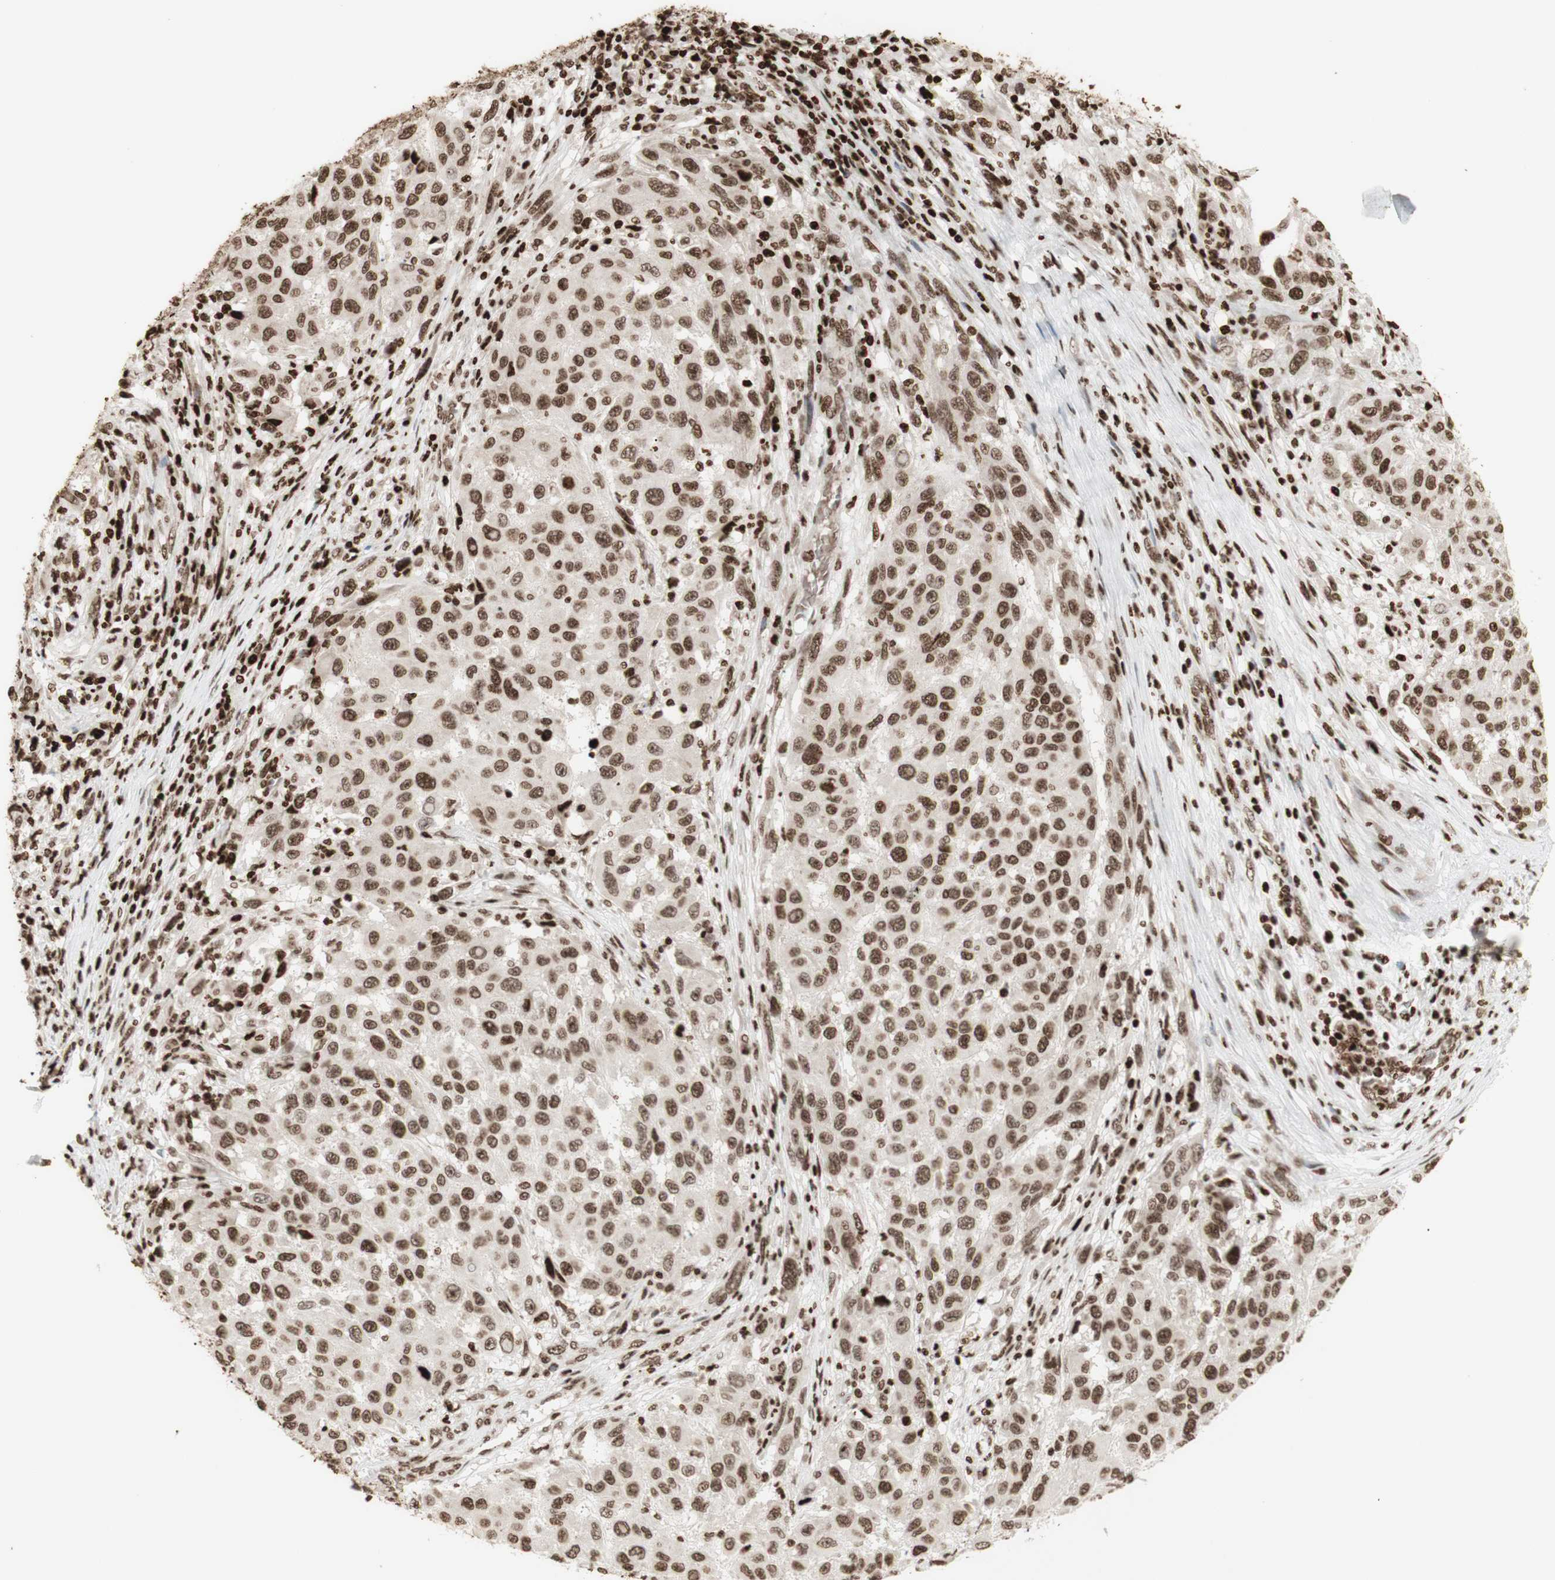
{"staining": {"intensity": "strong", "quantity": ">75%", "location": "nuclear"}, "tissue": "melanoma", "cell_type": "Tumor cells", "image_type": "cancer", "snomed": [{"axis": "morphology", "description": "Malignant melanoma, Metastatic site"}, {"axis": "topography", "description": "Lymph node"}], "caption": "A micrograph of melanoma stained for a protein exhibits strong nuclear brown staining in tumor cells.", "gene": "NCAPD2", "patient": {"sex": "male", "age": 61}}